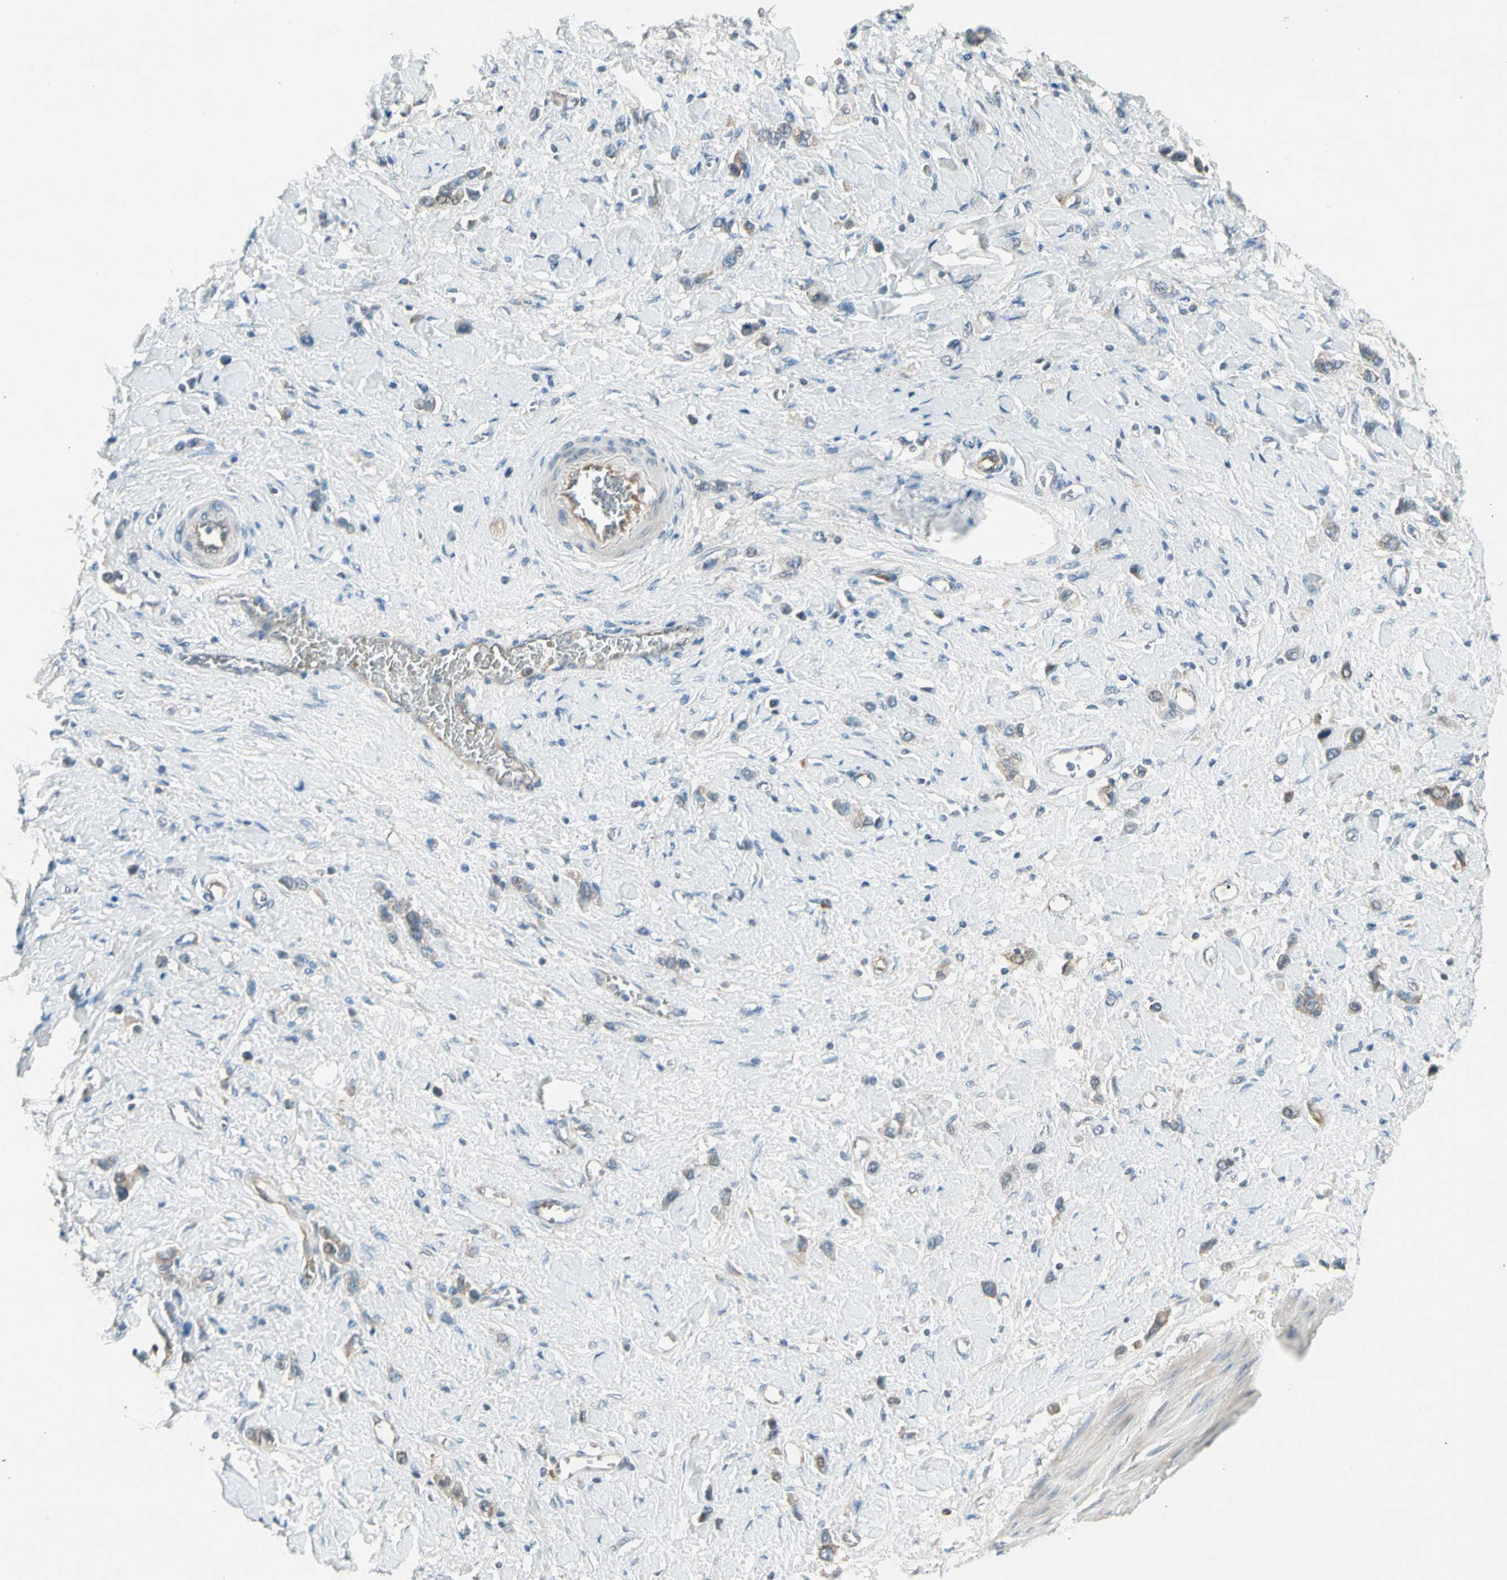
{"staining": {"intensity": "weak", "quantity": ">75%", "location": "cytoplasmic/membranous"}, "tissue": "stomach cancer", "cell_type": "Tumor cells", "image_type": "cancer", "snomed": [{"axis": "morphology", "description": "Normal tissue, NOS"}, {"axis": "morphology", "description": "Adenocarcinoma, NOS"}, {"axis": "topography", "description": "Stomach, upper"}, {"axis": "topography", "description": "Stomach"}], "caption": "Stomach adenocarcinoma tissue exhibits weak cytoplasmic/membranous expression in about >75% of tumor cells The protein of interest is shown in brown color, while the nuclei are stained blue.", "gene": "PANK2", "patient": {"sex": "female", "age": 65}}